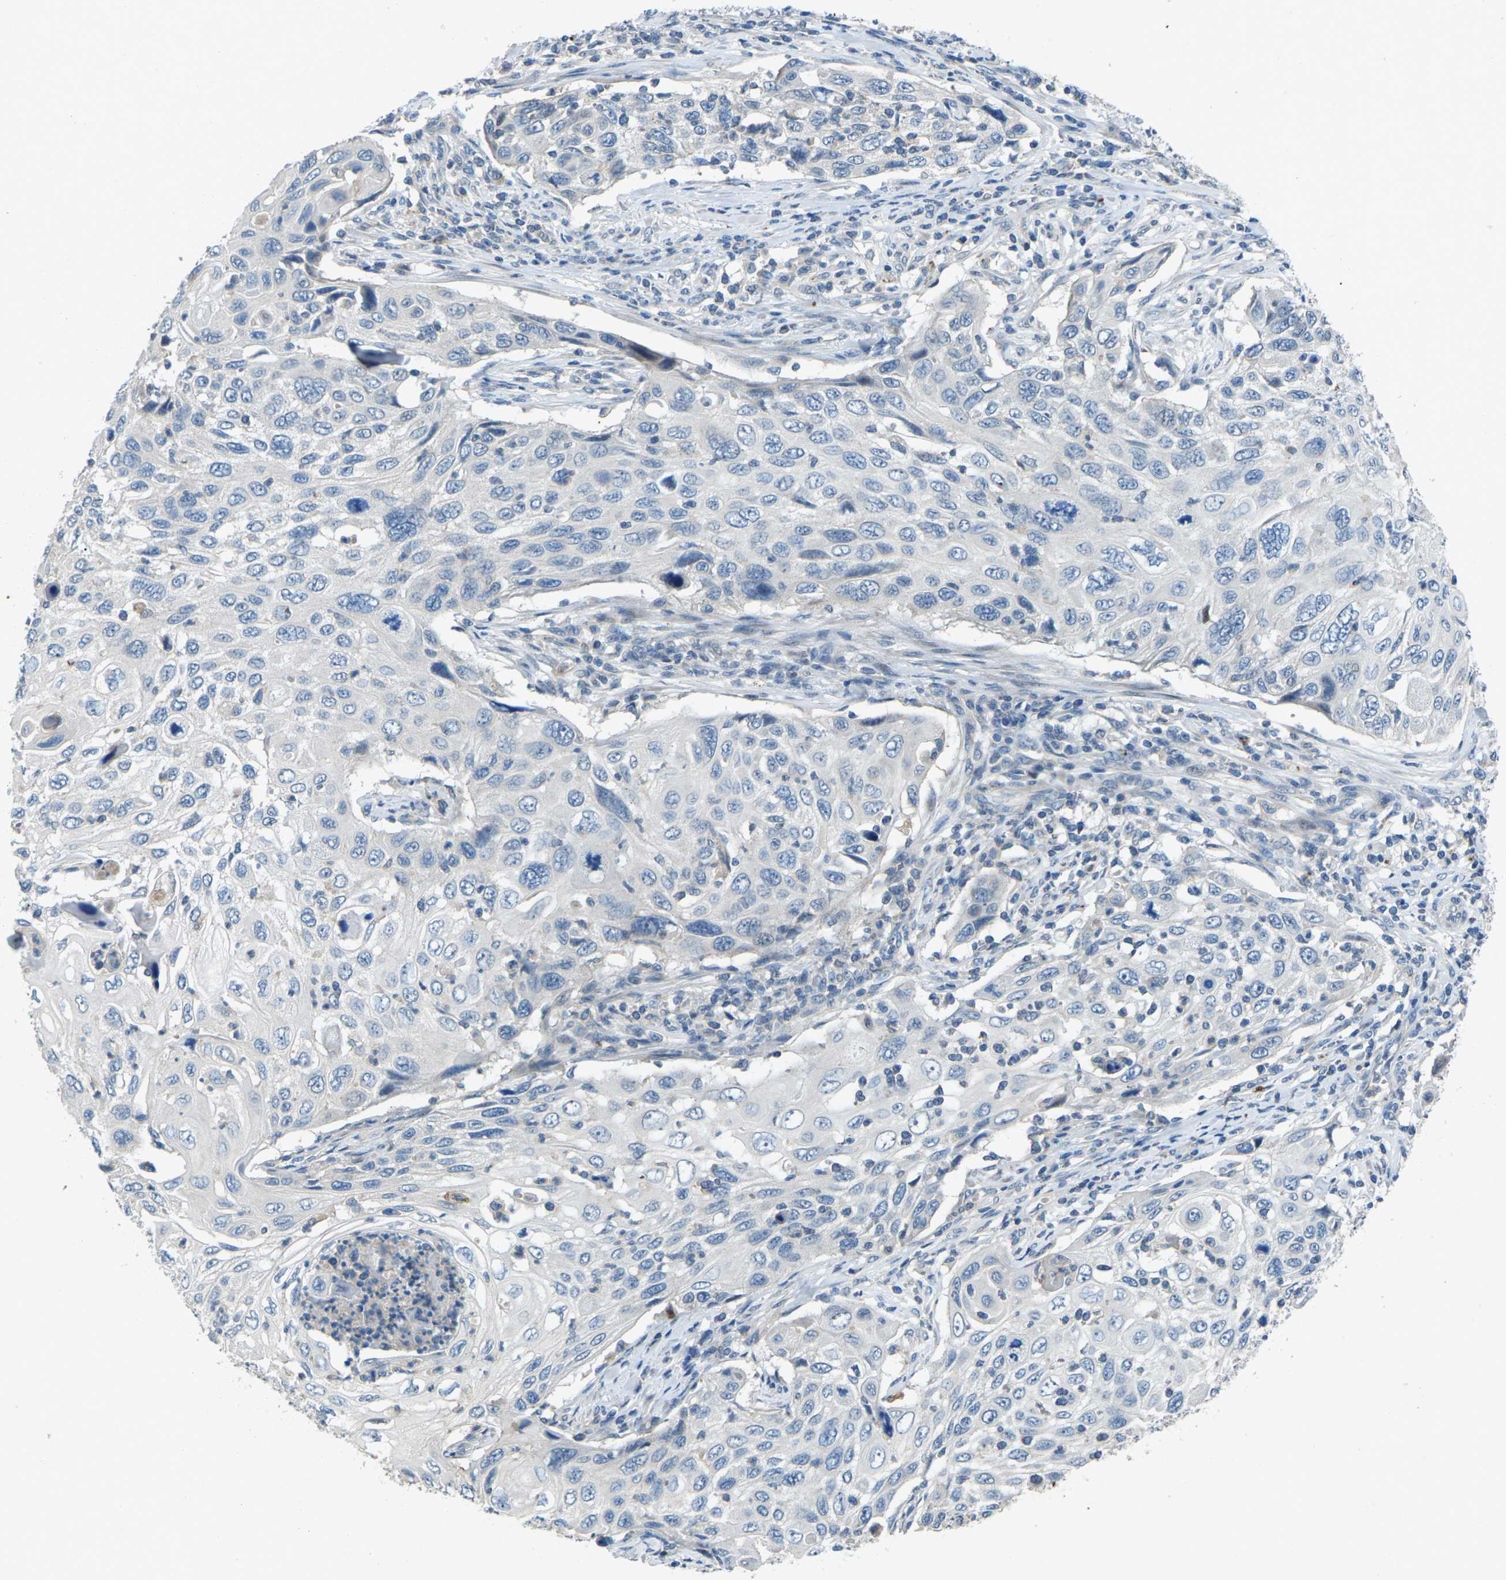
{"staining": {"intensity": "negative", "quantity": "none", "location": "none"}, "tissue": "cervical cancer", "cell_type": "Tumor cells", "image_type": "cancer", "snomed": [{"axis": "morphology", "description": "Squamous cell carcinoma, NOS"}, {"axis": "topography", "description": "Cervix"}], "caption": "DAB immunohistochemical staining of human cervical cancer displays no significant staining in tumor cells.", "gene": "SIGLEC14", "patient": {"sex": "female", "age": 70}}